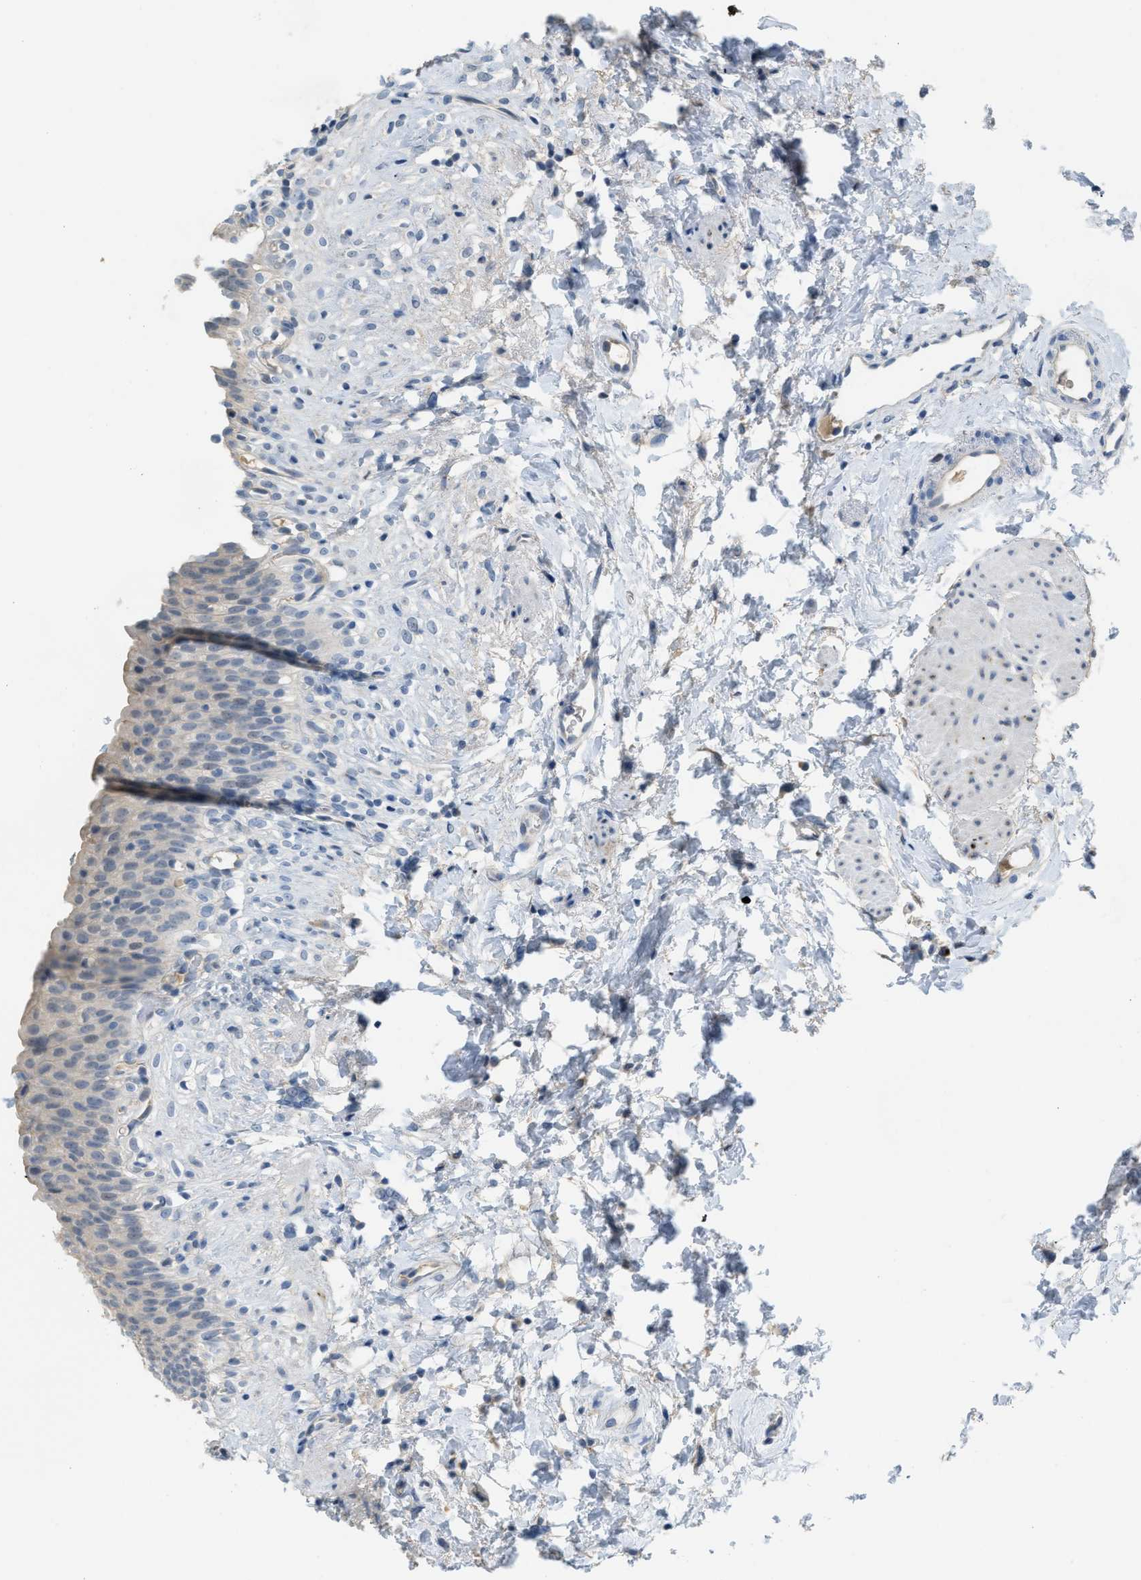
{"staining": {"intensity": "negative", "quantity": "none", "location": "none"}, "tissue": "urinary bladder", "cell_type": "Urothelial cells", "image_type": "normal", "snomed": [{"axis": "morphology", "description": "Normal tissue, NOS"}, {"axis": "topography", "description": "Urinary bladder"}], "caption": "Immunohistochemistry (IHC) histopathology image of benign urinary bladder: urinary bladder stained with DAB reveals no significant protein expression in urothelial cells.", "gene": "TMEM154", "patient": {"sex": "female", "age": 79}}